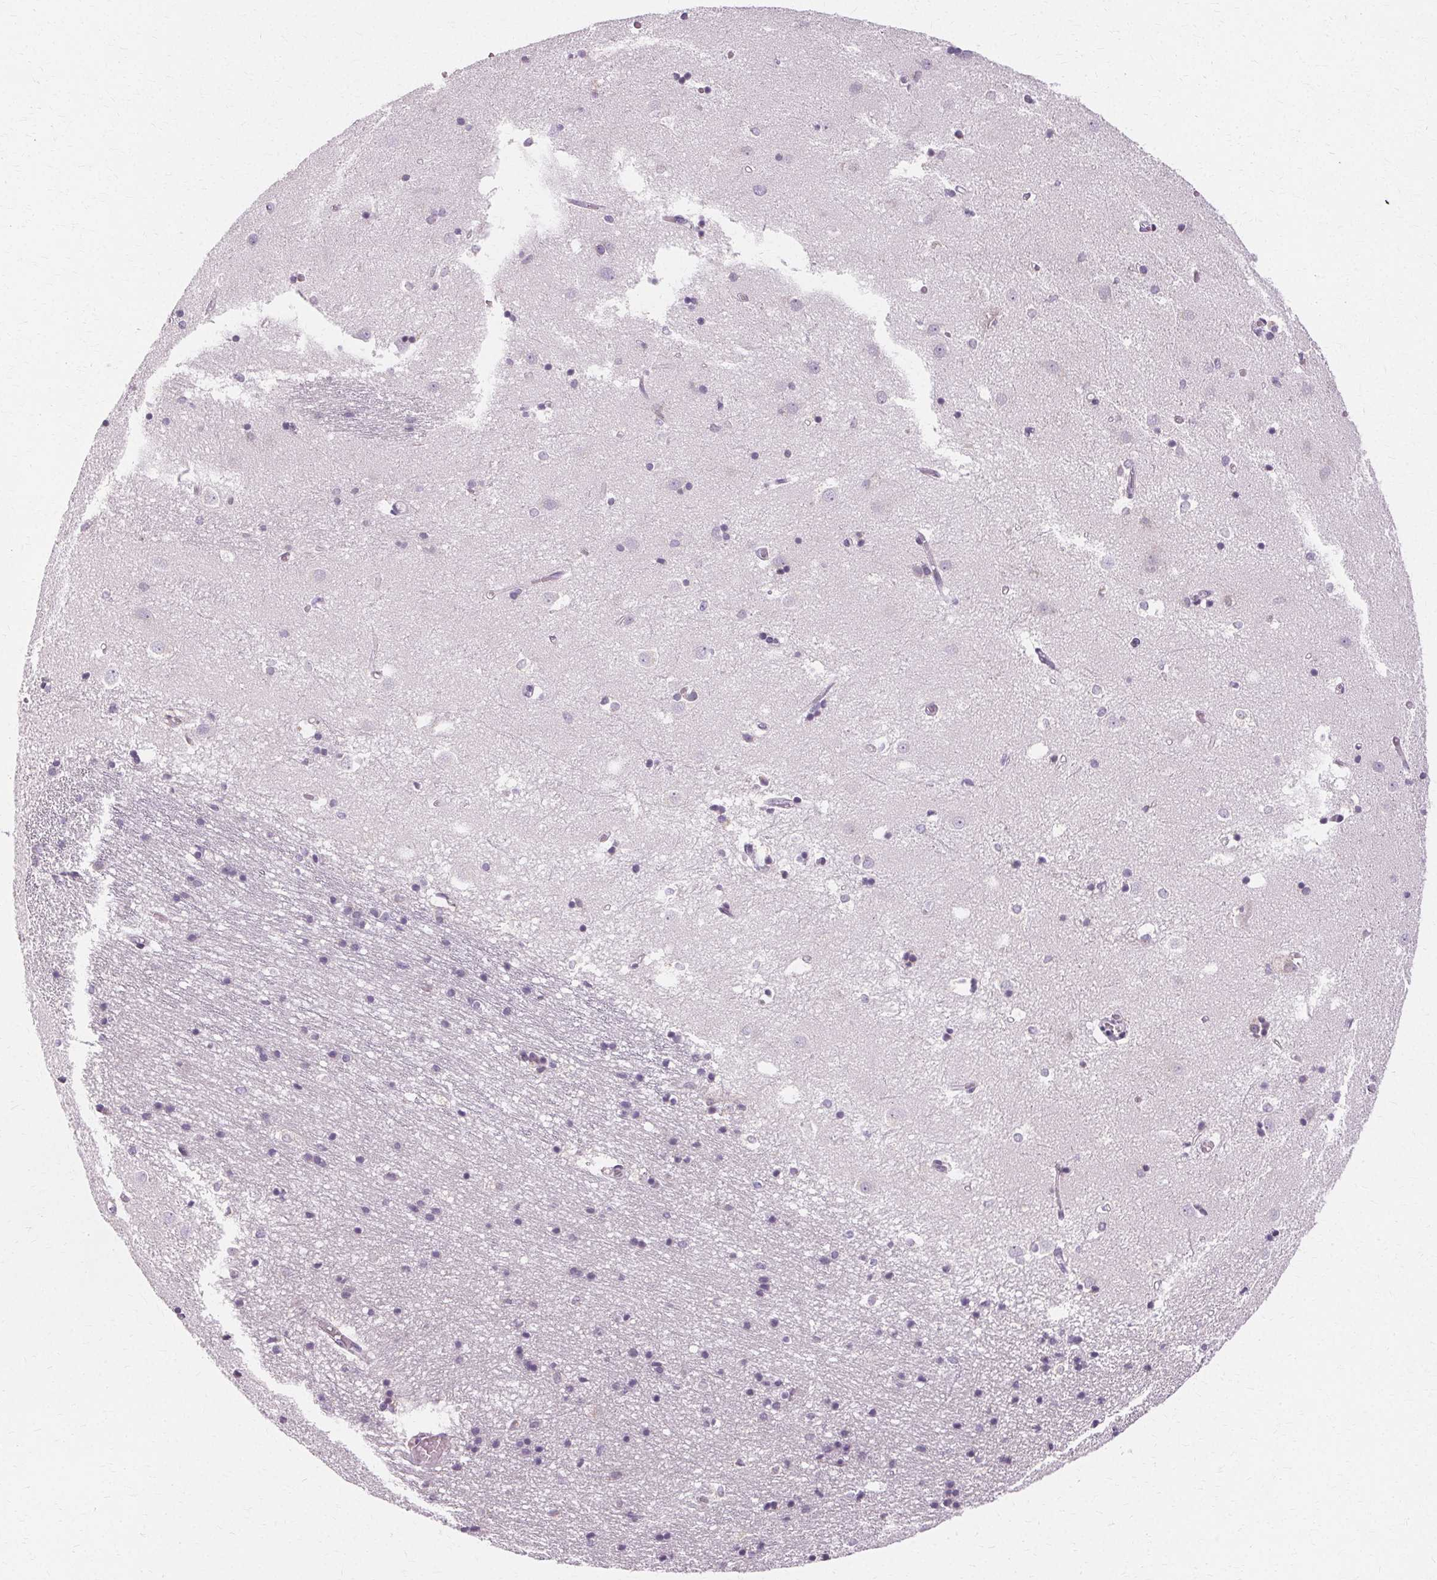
{"staining": {"intensity": "negative", "quantity": "none", "location": "none"}, "tissue": "caudate", "cell_type": "Glial cells", "image_type": "normal", "snomed": [{"axis": "morphology", "description": "Normal tissue, NOS"}, {"axis": "topography", "description": "Lateral ventricle wall"}], "caption": "Glial cells are negative for brown protein staining in unremarkable caudate. (DAB immunohistochemistry with hematoxylin counter stain).", "gene": "FCRL3", "patient": {"sex": "male", "age": 54}}